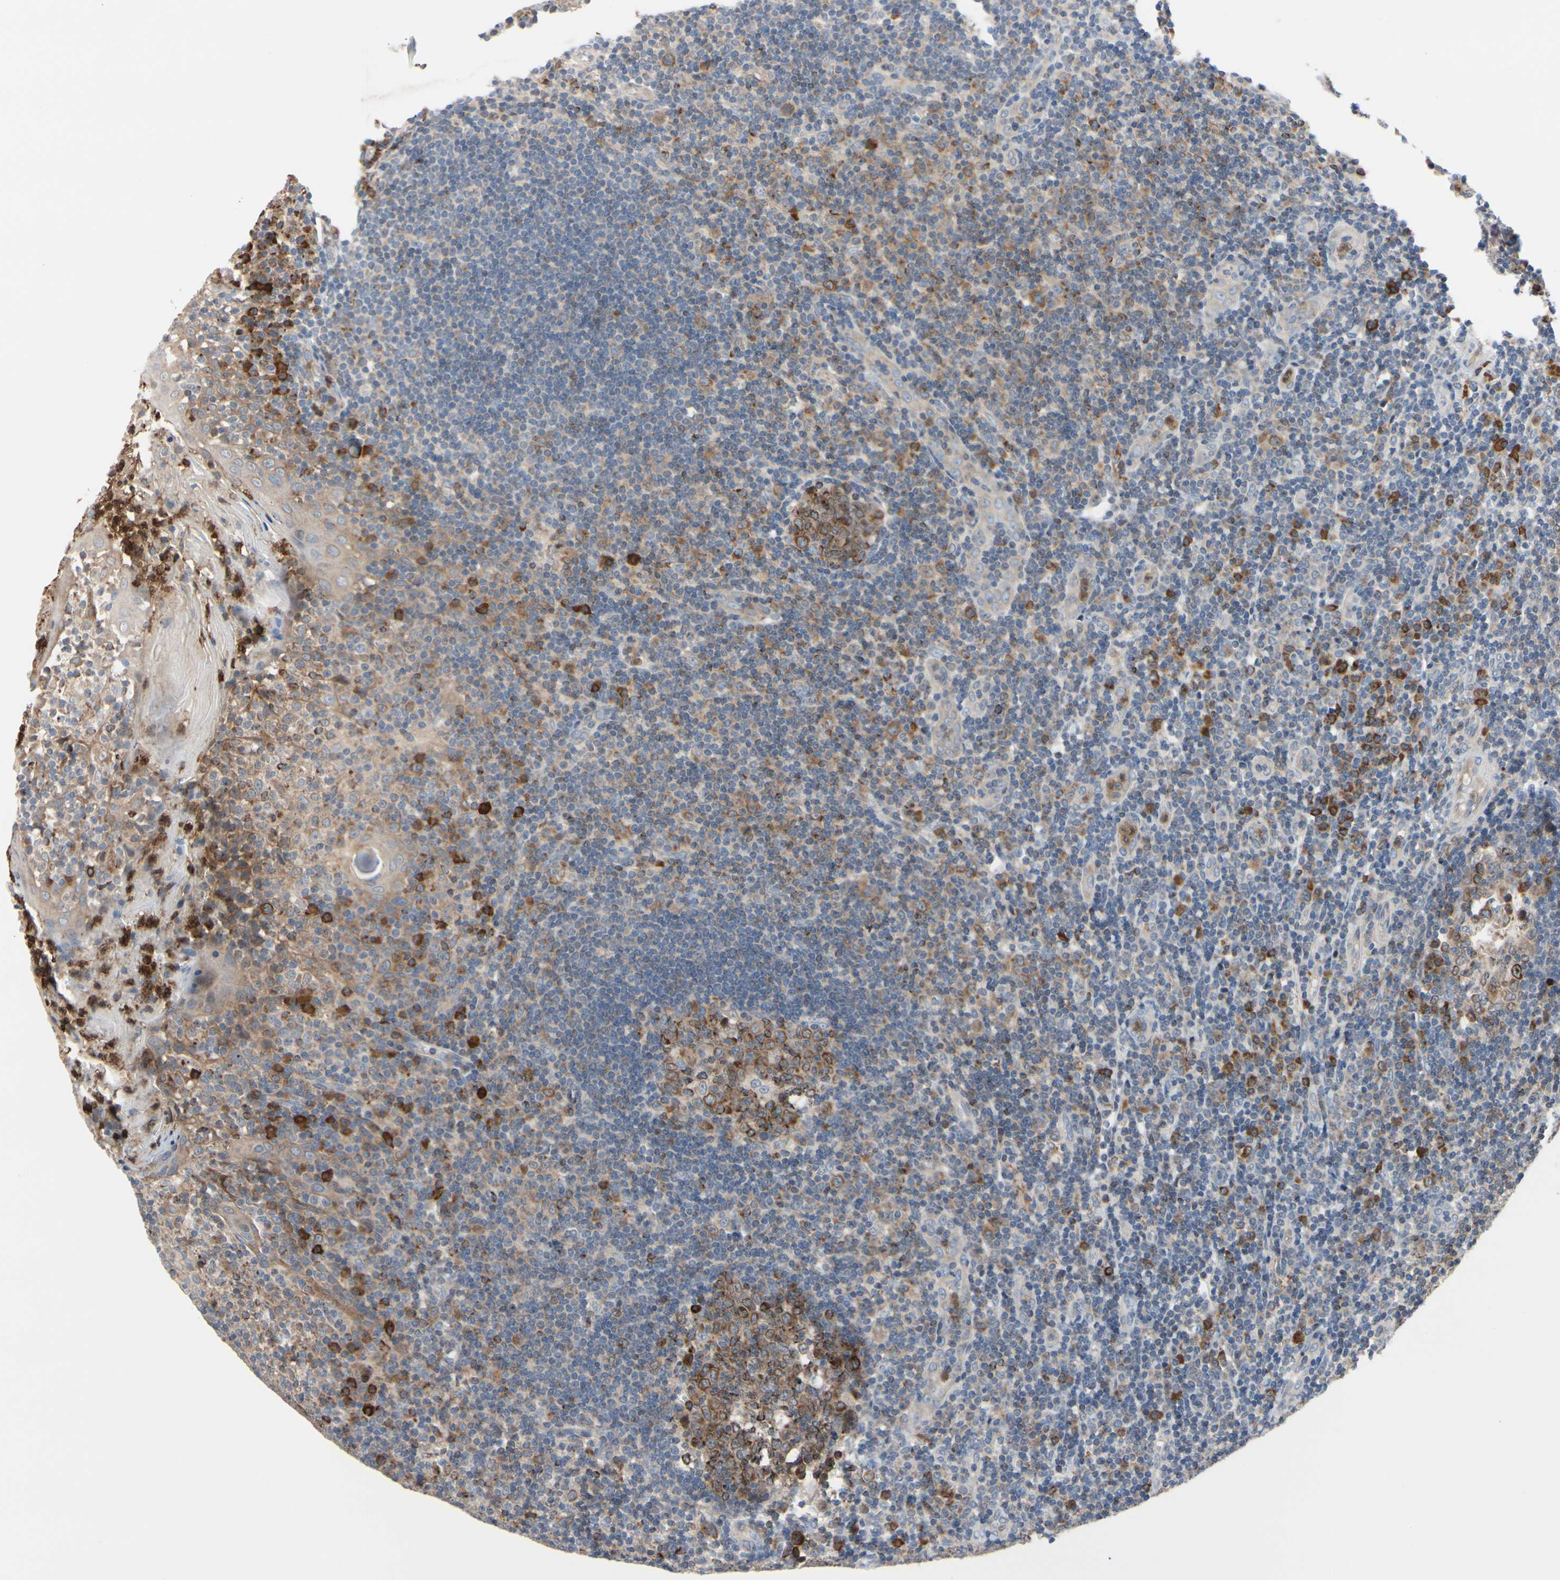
{"staining": {"intensity": "strong", "quantity": ">75%", "location": "cytoplasmic/membranous,nuclear"}, "tissue": "tonsil", "cell_type": "Germinal center cells", "image_type": "normal", "snomed": [{"axis": "morphology", "description": "Normal tissue, NOS"}, {"axis": "topography", "description": "Tonsil"}], "caption": "Immunohistochemical staining of normal tonsil exhibits strong cytoplasmic/membranous,nuclear protein staining in about >75% of germinal center cells.", "gene": "MCL1", "patient": {"sex": "female", "age": 40}}